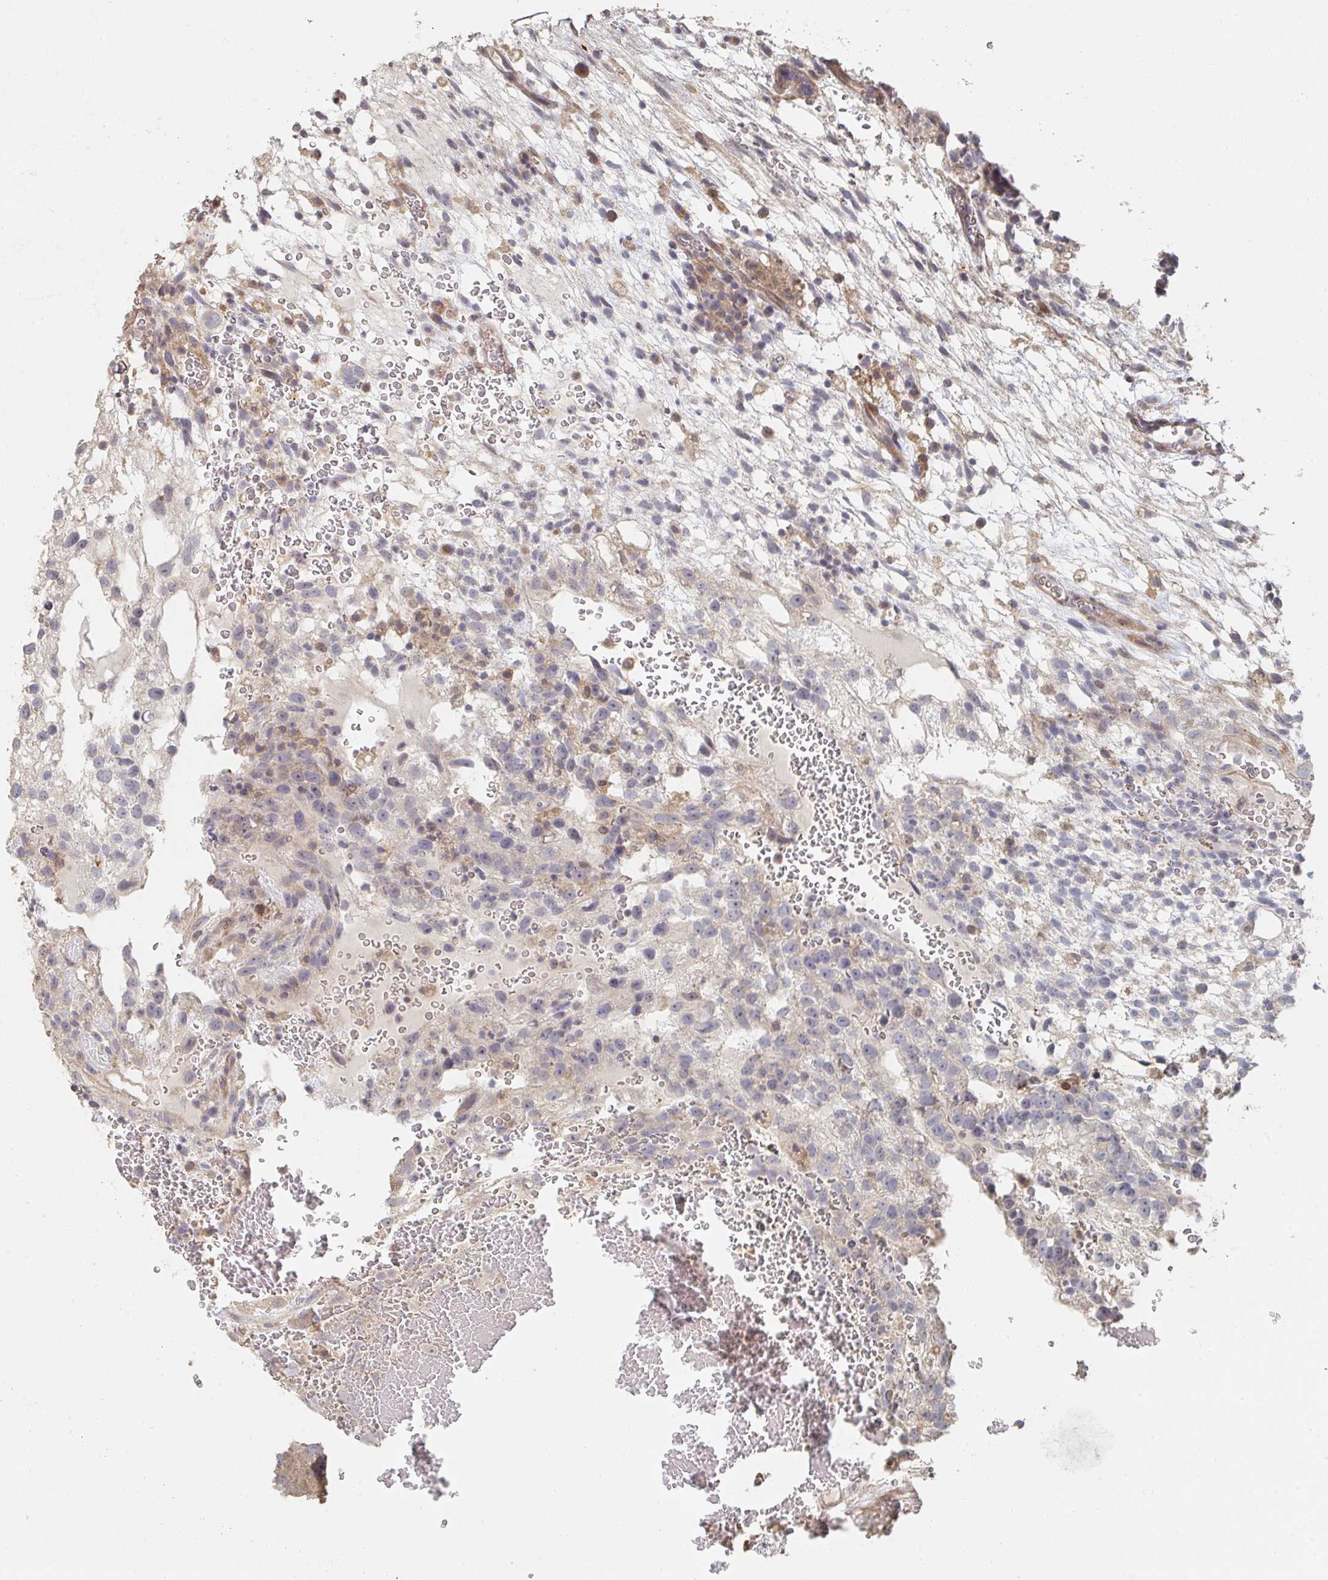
{"staining": {"intensity": "negative", "quantity": "none", "location": "none"}, "tissue": "testis cancer", "cell_type": "Tumor cells", "image_type": "cancer", "snomed": [{"axis": "morphology", "description": "Normal tissue, NOS"}, {"axis": "morphology", "description": "Carcinoma, Embryonal, NOS"}, {"axis": "topography", "description": "Testis"}], "caption": "Tumor cells show no significant positivity in embryonal carcinoma (testis).", "gene": "PTEN", "patient": {"sex": "male", "age": 32}}